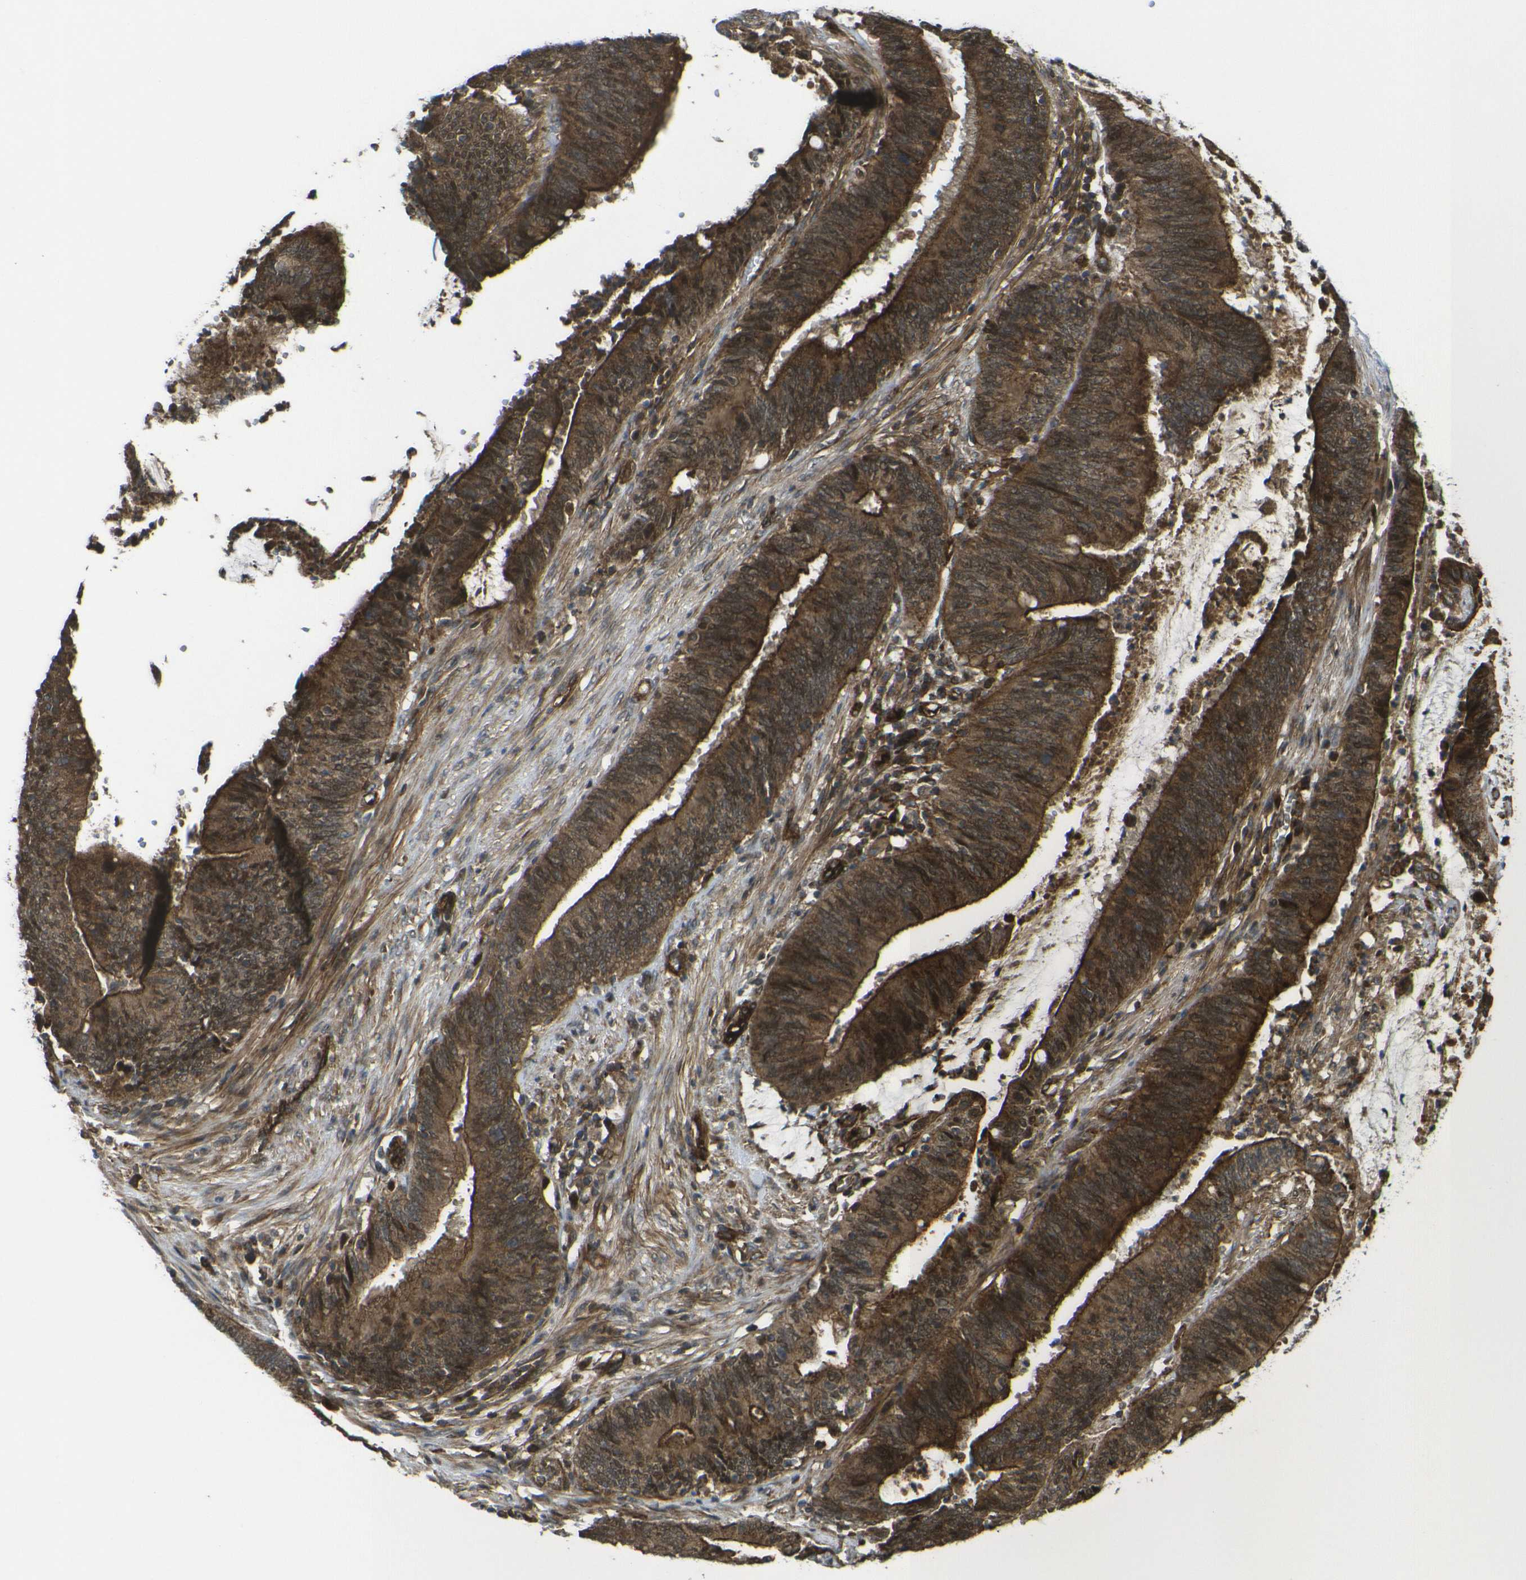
{"staining": {"intensity": "strong", "quantity": ">75%", "location": "cytoplasmic/membranous,nuclear"}, "tissue": "colorectal cancer", "cell_type": "Tumor cells", "image_type": "cancer", "snomed": [{"axis": "morphology", "description": "Adenocarcinoma, NOS"}, {"axis": "topography", "description": "Rectum"}], "caption": "Tumor cells exhibit strong cytoplasmic/membranous and nuclear expression in about >75% of cells in colorectal cancer.", "gene": "ECE1", "patient": {"sex": "female", "age": 66}}